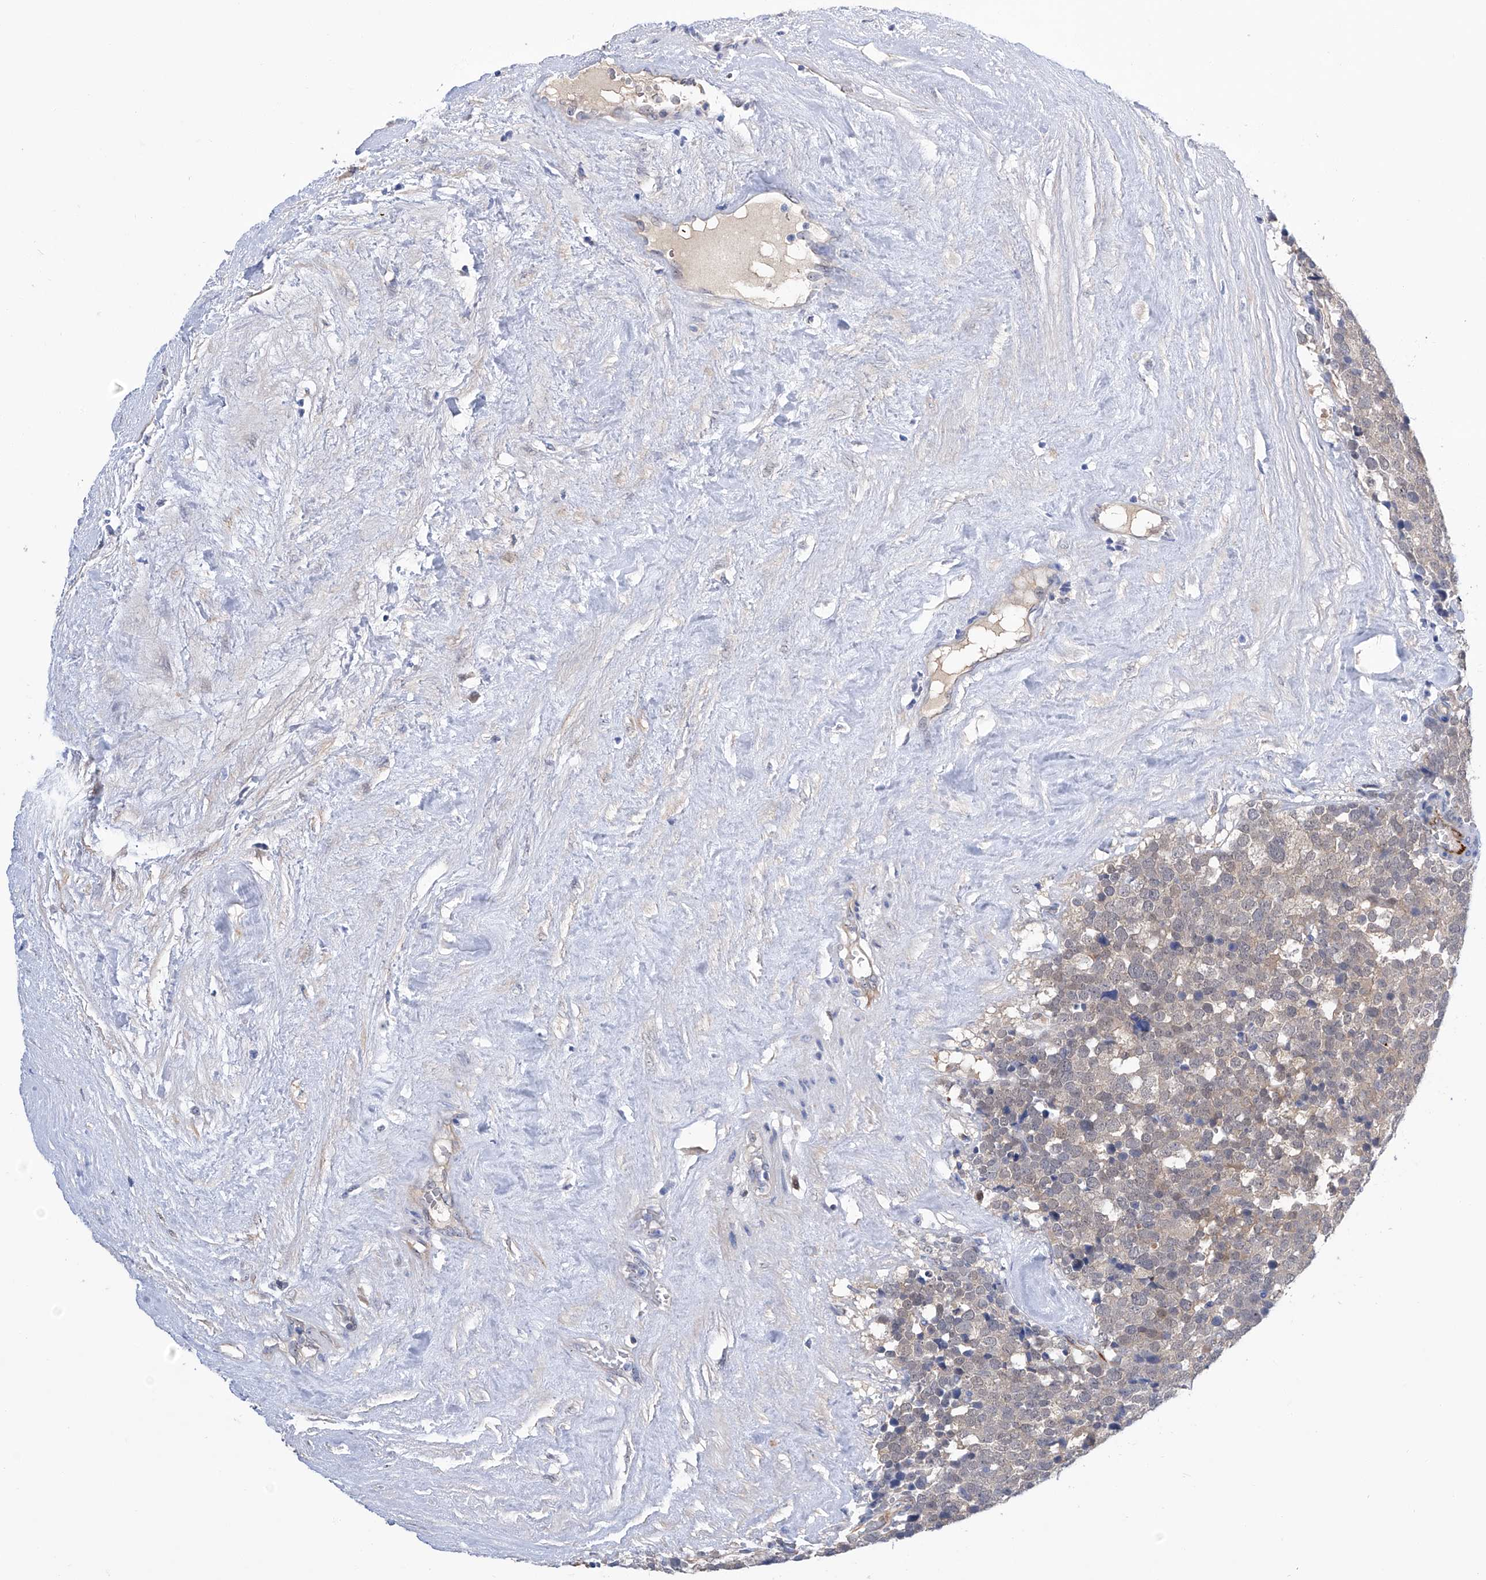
{"staining": {"intensity": "negative", "quantity": "none", "location": "none"}, "tissue": "testis cancer", "cell_type": "Tumor cells", "image_type": "cancer", "snomed": [{"axis": "morphology", "description": "Seminoma, NOS"}, {"axis": "topography", "description": "Testis"}], "caption": "Immunohistochemistry of human testis seminoma reveals no expression in tumor cells.", "gene": "PGM3", "patient": {"sex": "male", "age": 71}}